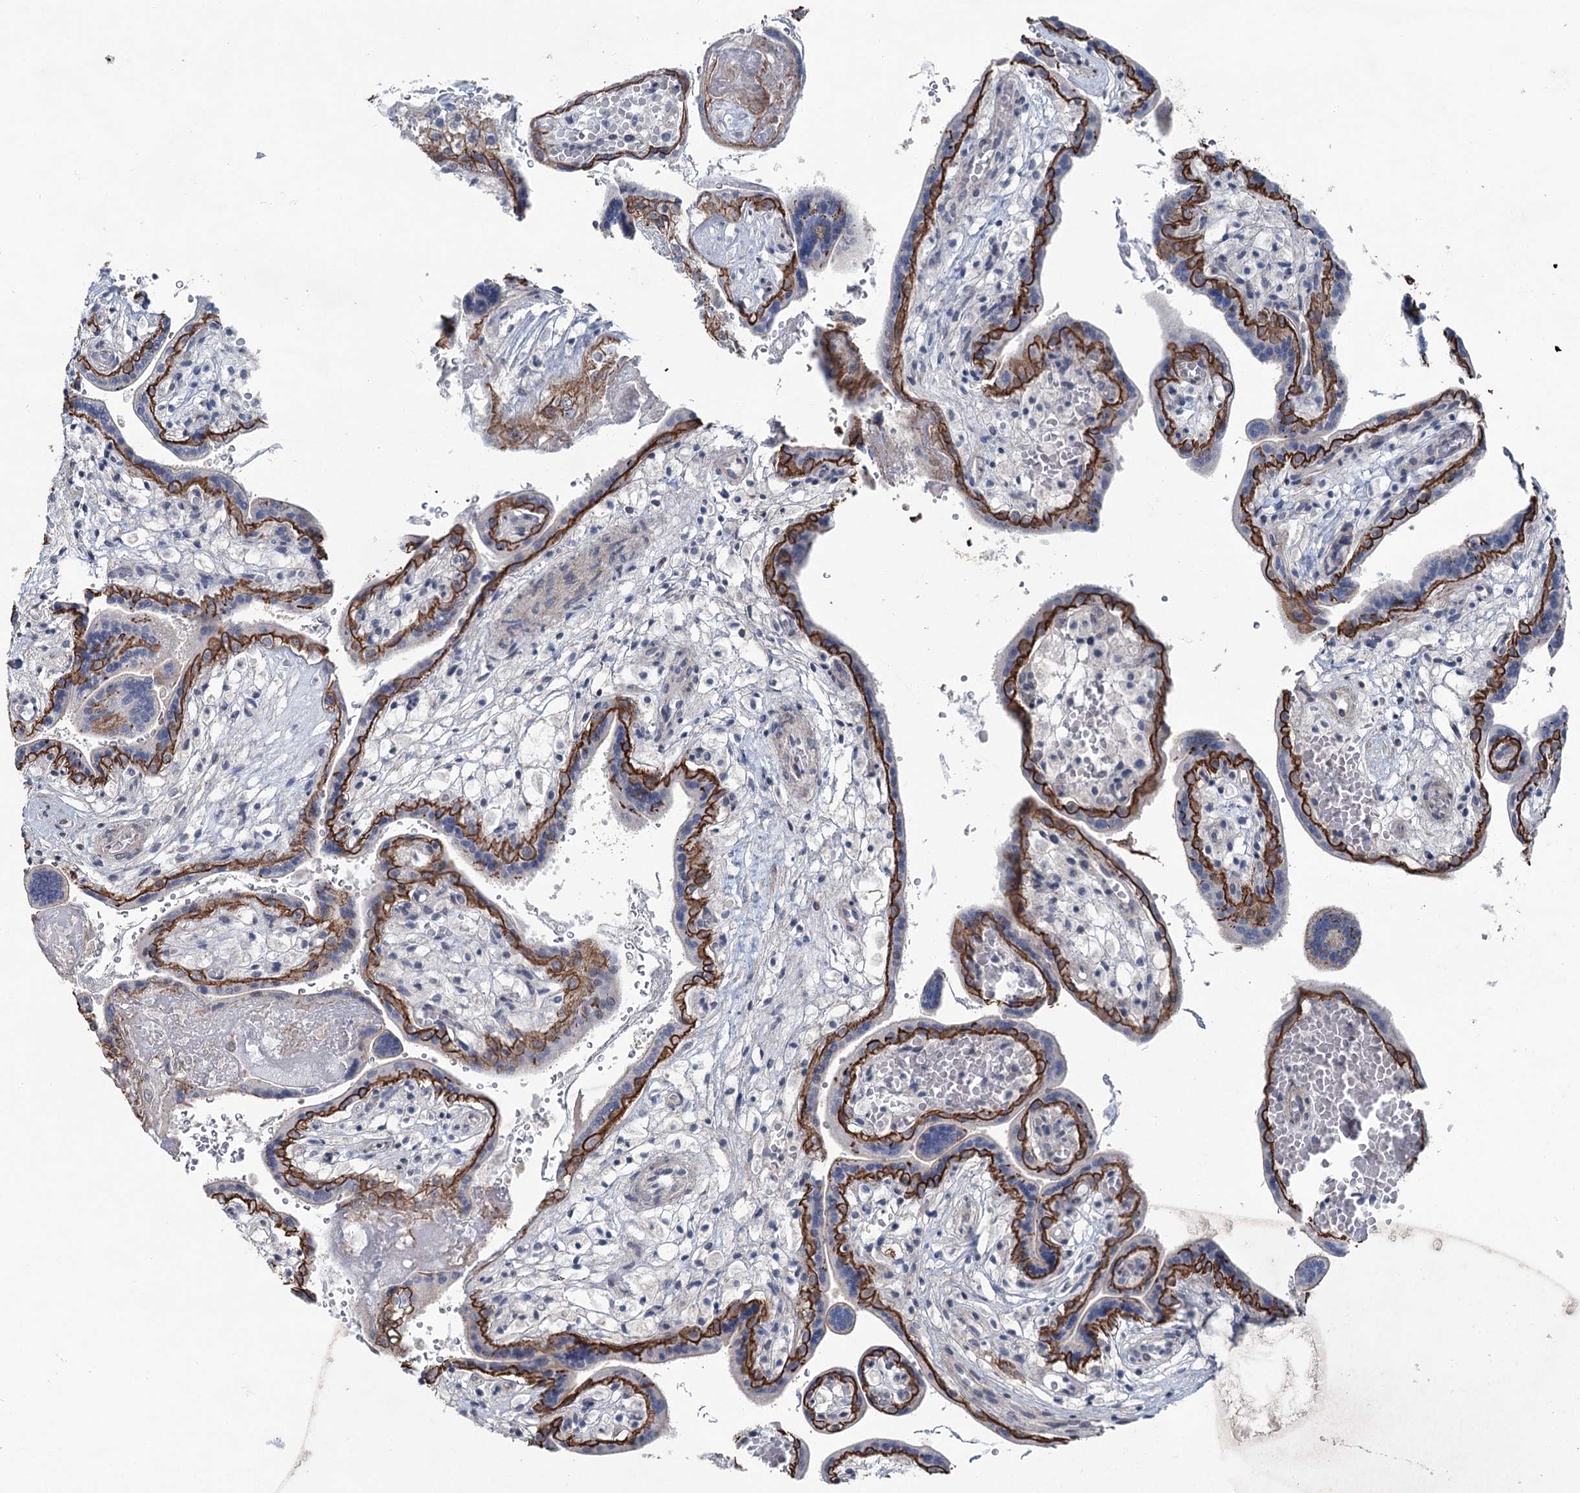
{"staining": {"intensity": "strong", "quantity": ">75%", "location": "cytoplasmic/membranous"}, "tissue": "placenta", "cell_type": "Trophoblastic cells", "image_type": "normal", "snomed": [{"axis": "morphology", "description": "Normal tissue, NOS"}, {"axis": "topography", "description": "Placenta"}], "caption": "Placenta stained with IHC shows strong cytoplasmic/membranous positivity in about >75% of trophoblastic cells.", "gene": "FAM120B", "patient": {"sex": "female", "age": 37}}